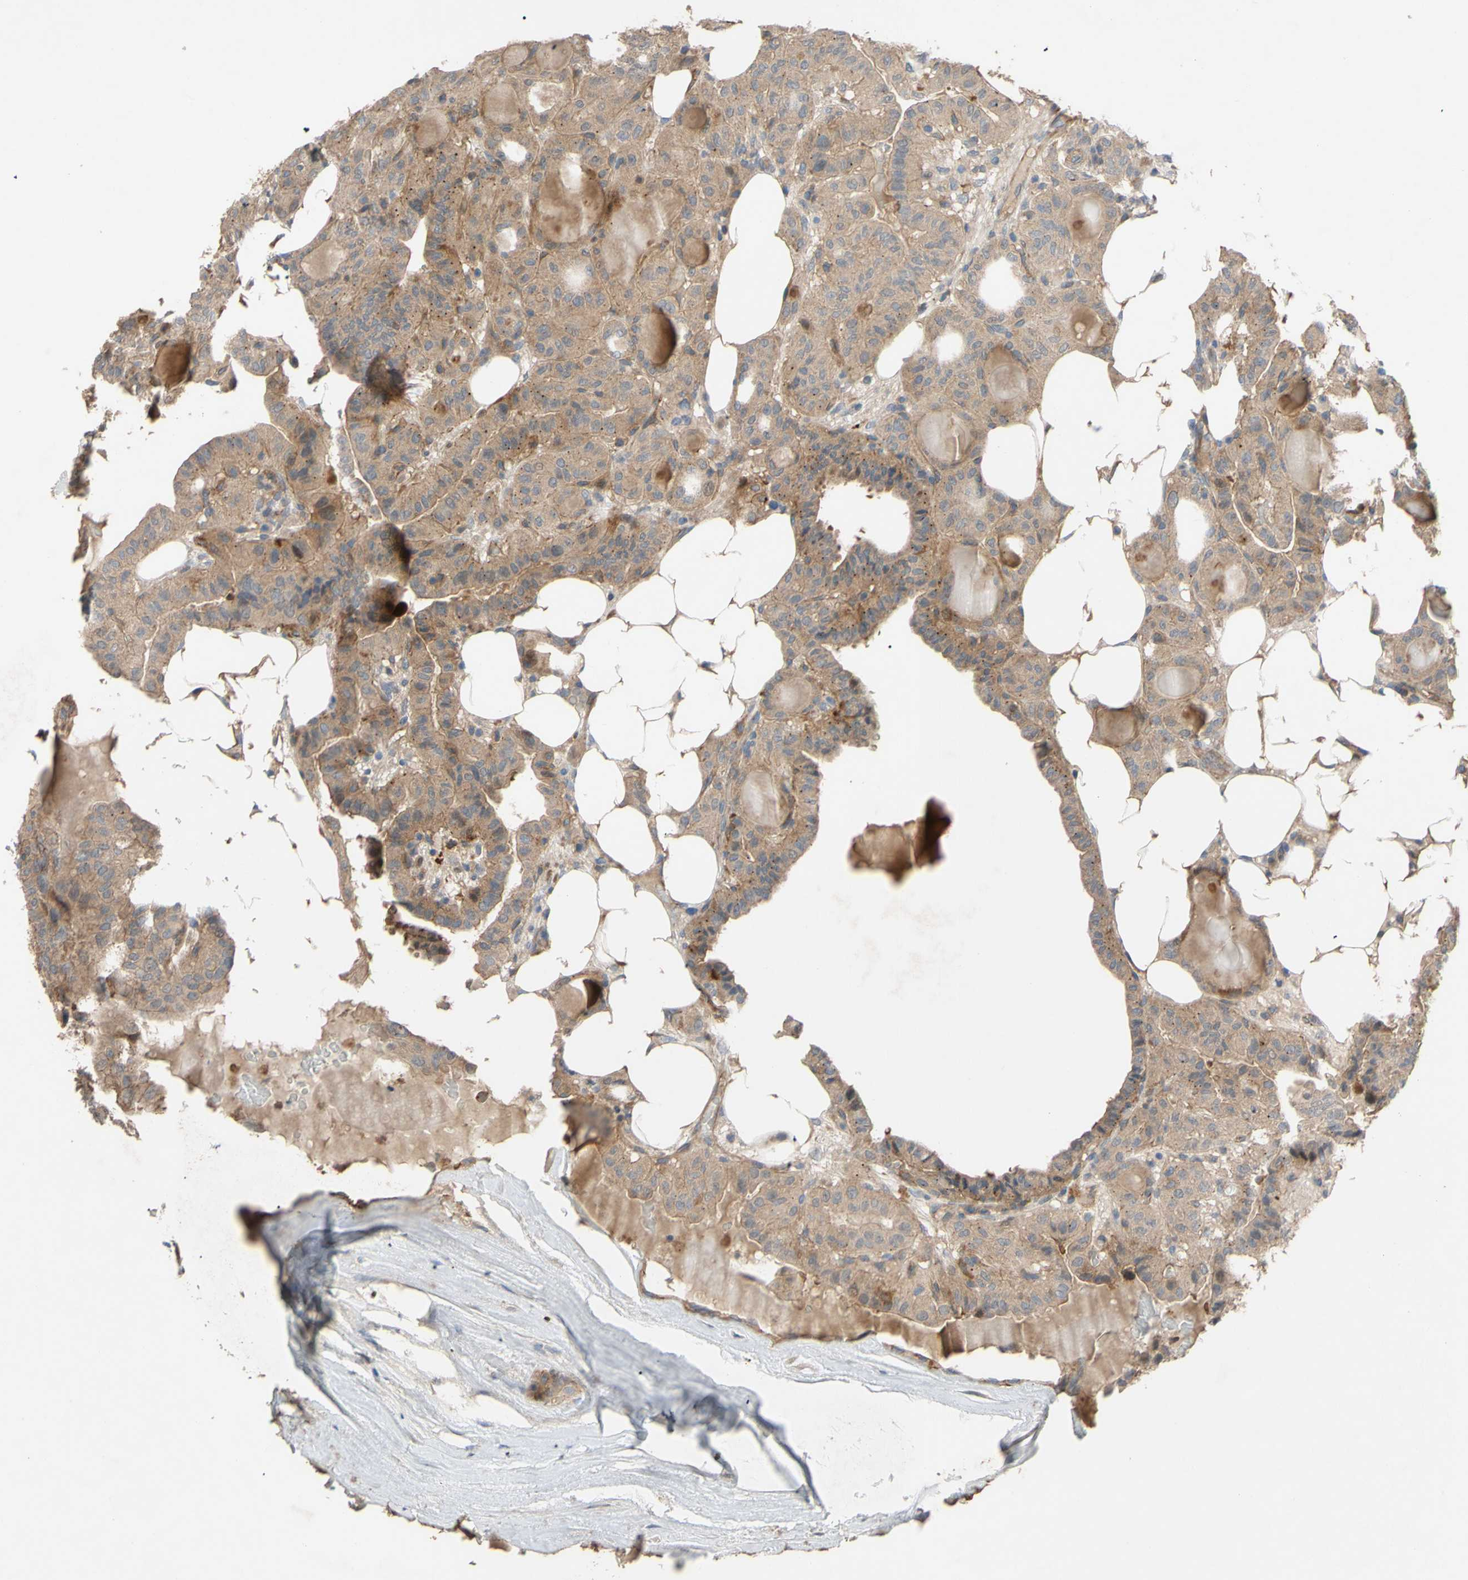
{"staining": {"intensity": "moderate", "quantity": ">75%", "location": "cytoplasmic/membranous"}, "tissue": "thyroid cancer", "cell_type": "Tumor cells", "image_type": "cancer", "snomed": [{"axis": "morphology", "description": "Papillary adenocarcinoma, NOS"}, {"axis": "topography", "description": "Thyroid gland"}], "caption": "An immunohistochemistry image of neoplastic tissue is shown. Protein staining in brown highlights moderate cytoplasmic/membranous positivity in thyroid cancer (papillary adenocarcinoma) within tumor cells.", "gene": "SHROOM4", "patient": {"sex": "male", "age": 77}}